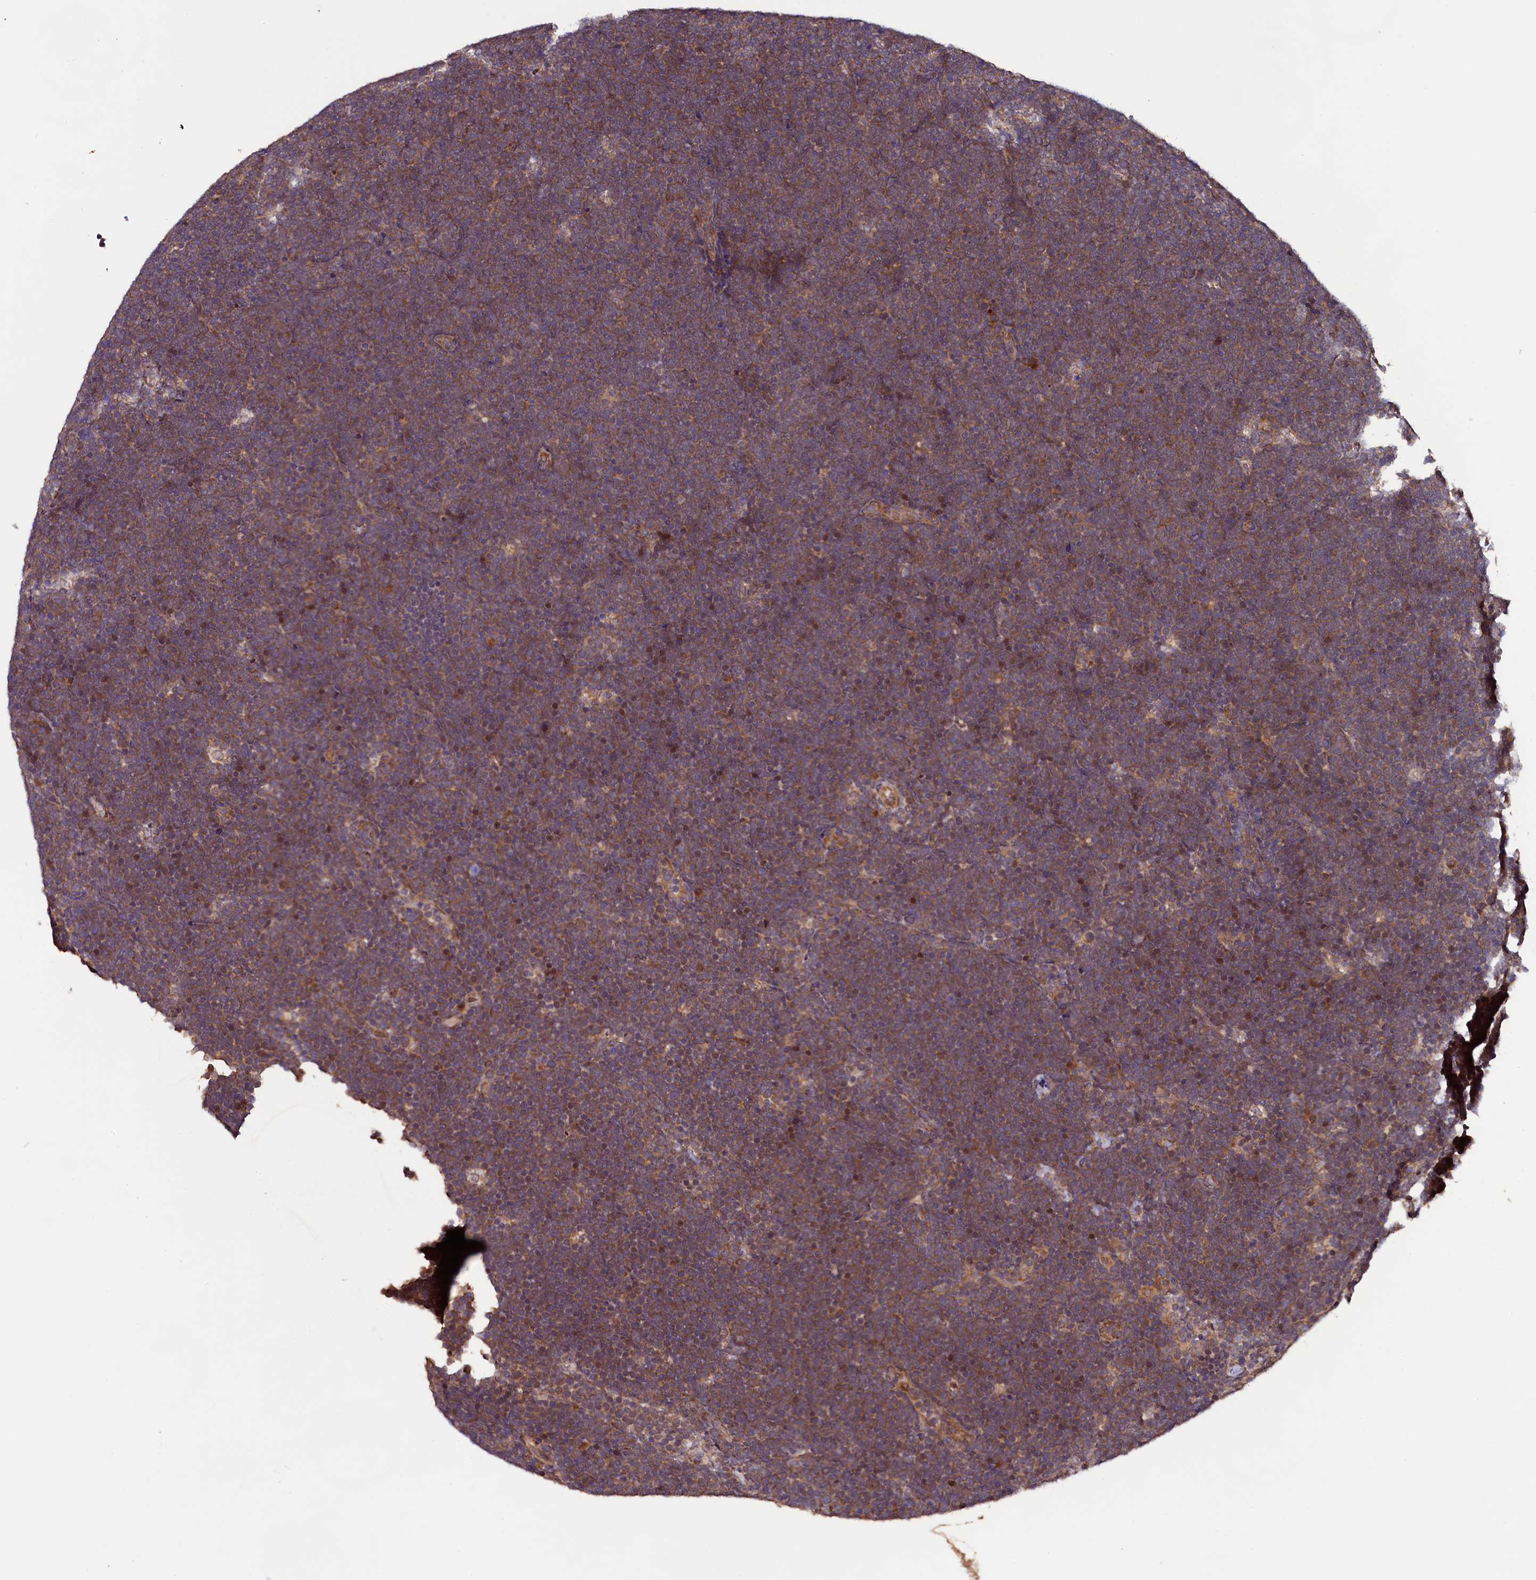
{"staining": {"intensity": "moderate", "quantity": ">75%", "location": "cytoplasmic/membranous"}, "tissue": "lymphoma", "cell_type": "Tumor cells", "image_type": "cancer", "snomed": [{"axis": "morphology", "description": "Malignant lymphoma, non-Hodgkin's type, High grade"}, {"axis": "topography", "description": "Lymph node"}], "caption": "Immunohistochemical staining of high-grade malignant lymphoma, non-Hodgkin's type demonstrates medium levels of moderate cytoplasmic/membranous protein expression in approximately >75% of tumor cells. The staining was performed using DAB to visualize the protein expression in brown, while the nuclei were stained in blue with hematoxylin (Magnification: 20x).", "gene": "DOHH", "patient": {"sex": "male", "age": 13}}